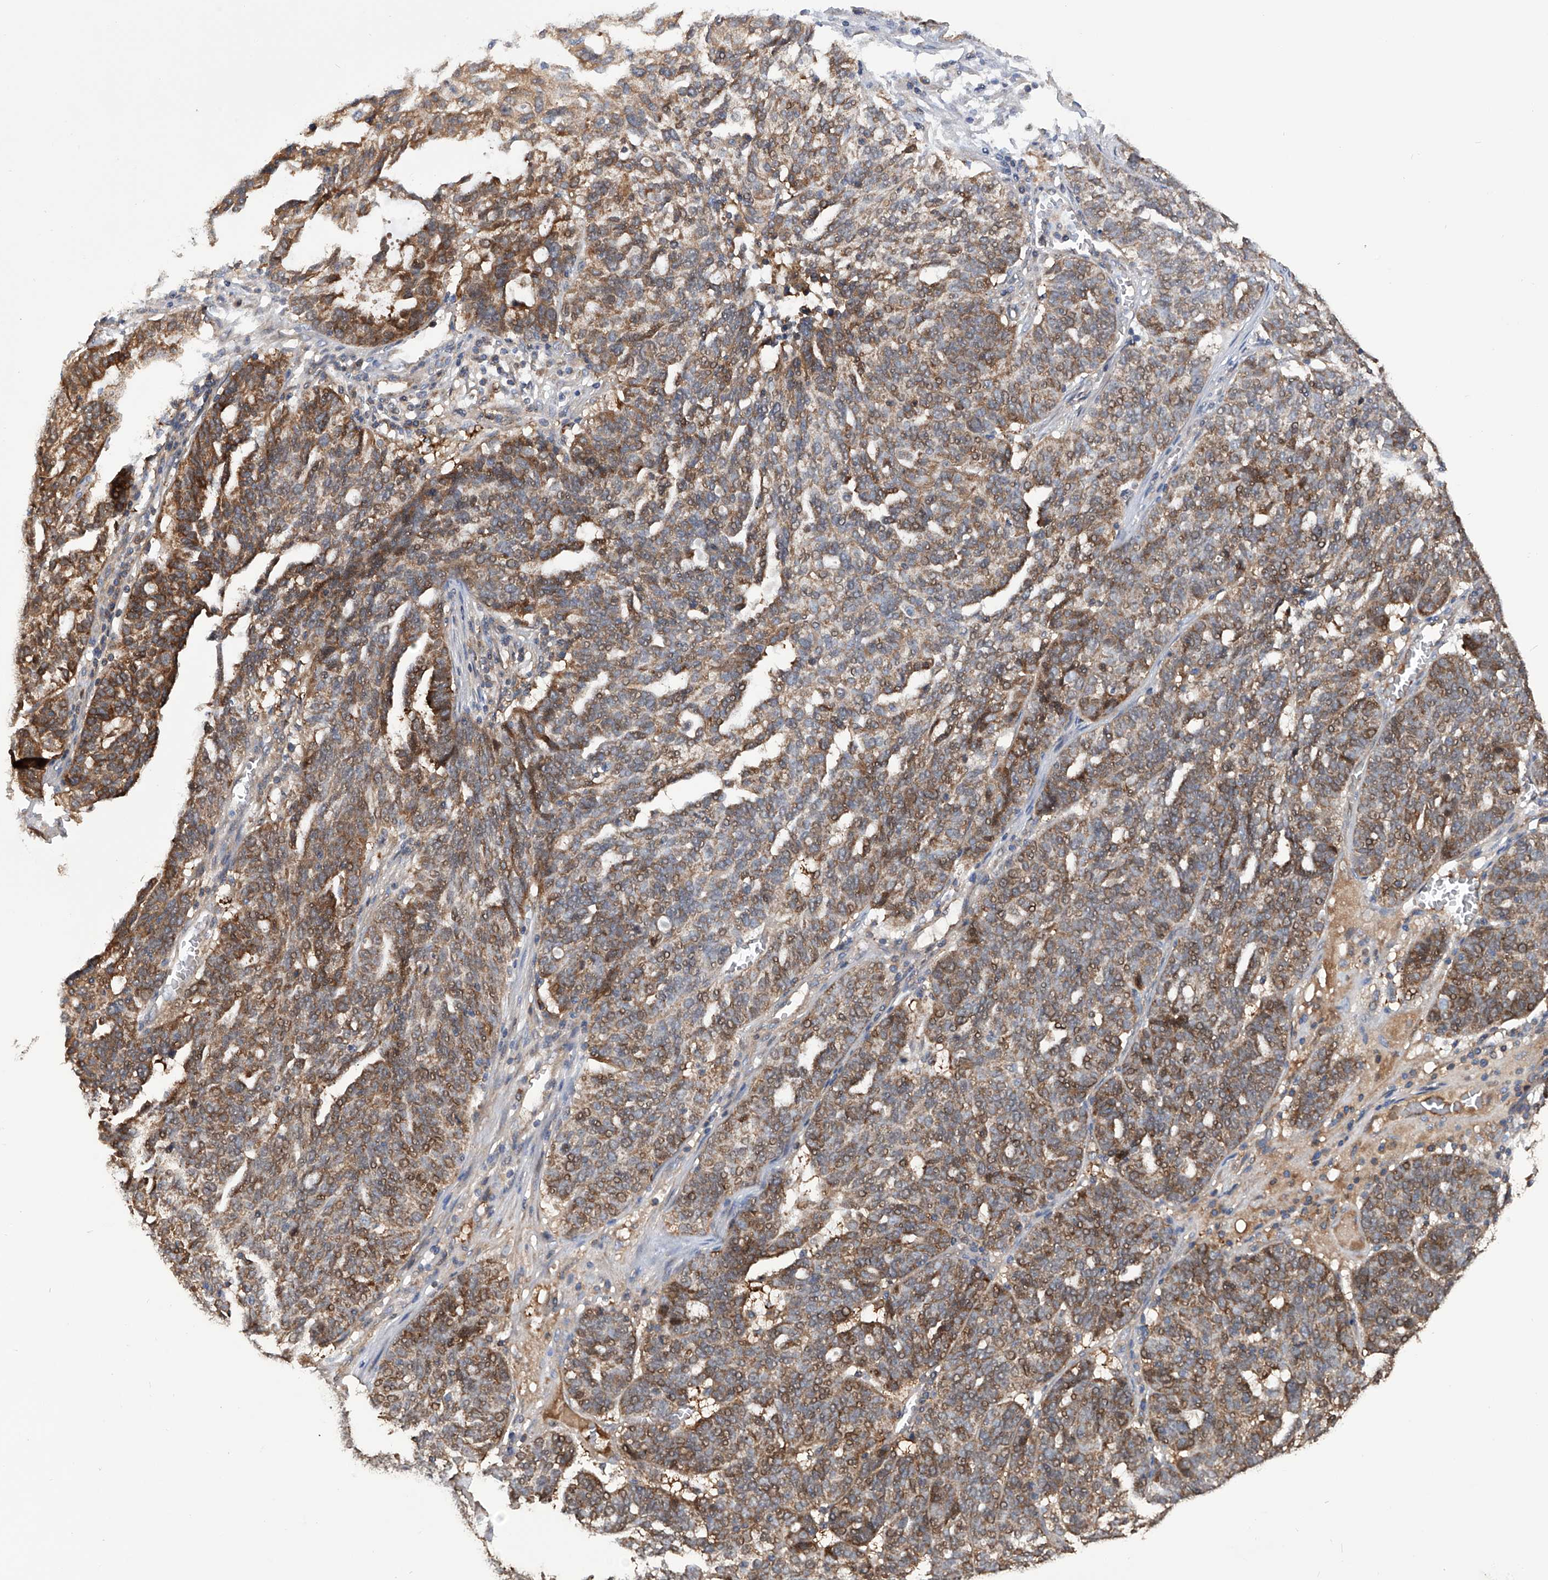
{"staining": {"intensity": "moderate", "quantity": ">75%", "location": "cytoplasmic/membranous"}, "tissue": "ovarian cancer", "cell_type": "Tumor cells", "image_type": "cancer", "snomed": [{"axis": "morphology", "description": "Cystadenocarcinoma, serous, NOS"}, {"axis": "topography", "description": "Ovary"}], "caption": "Serous cystadenocarcinoma (ovarian) stained with a brown dye displays moderate cytoplasmic/membranous positive expression in about >75% of tumor cells.", "gene": "NUDT17", "patient": {"sex": "female", "age": 59}}